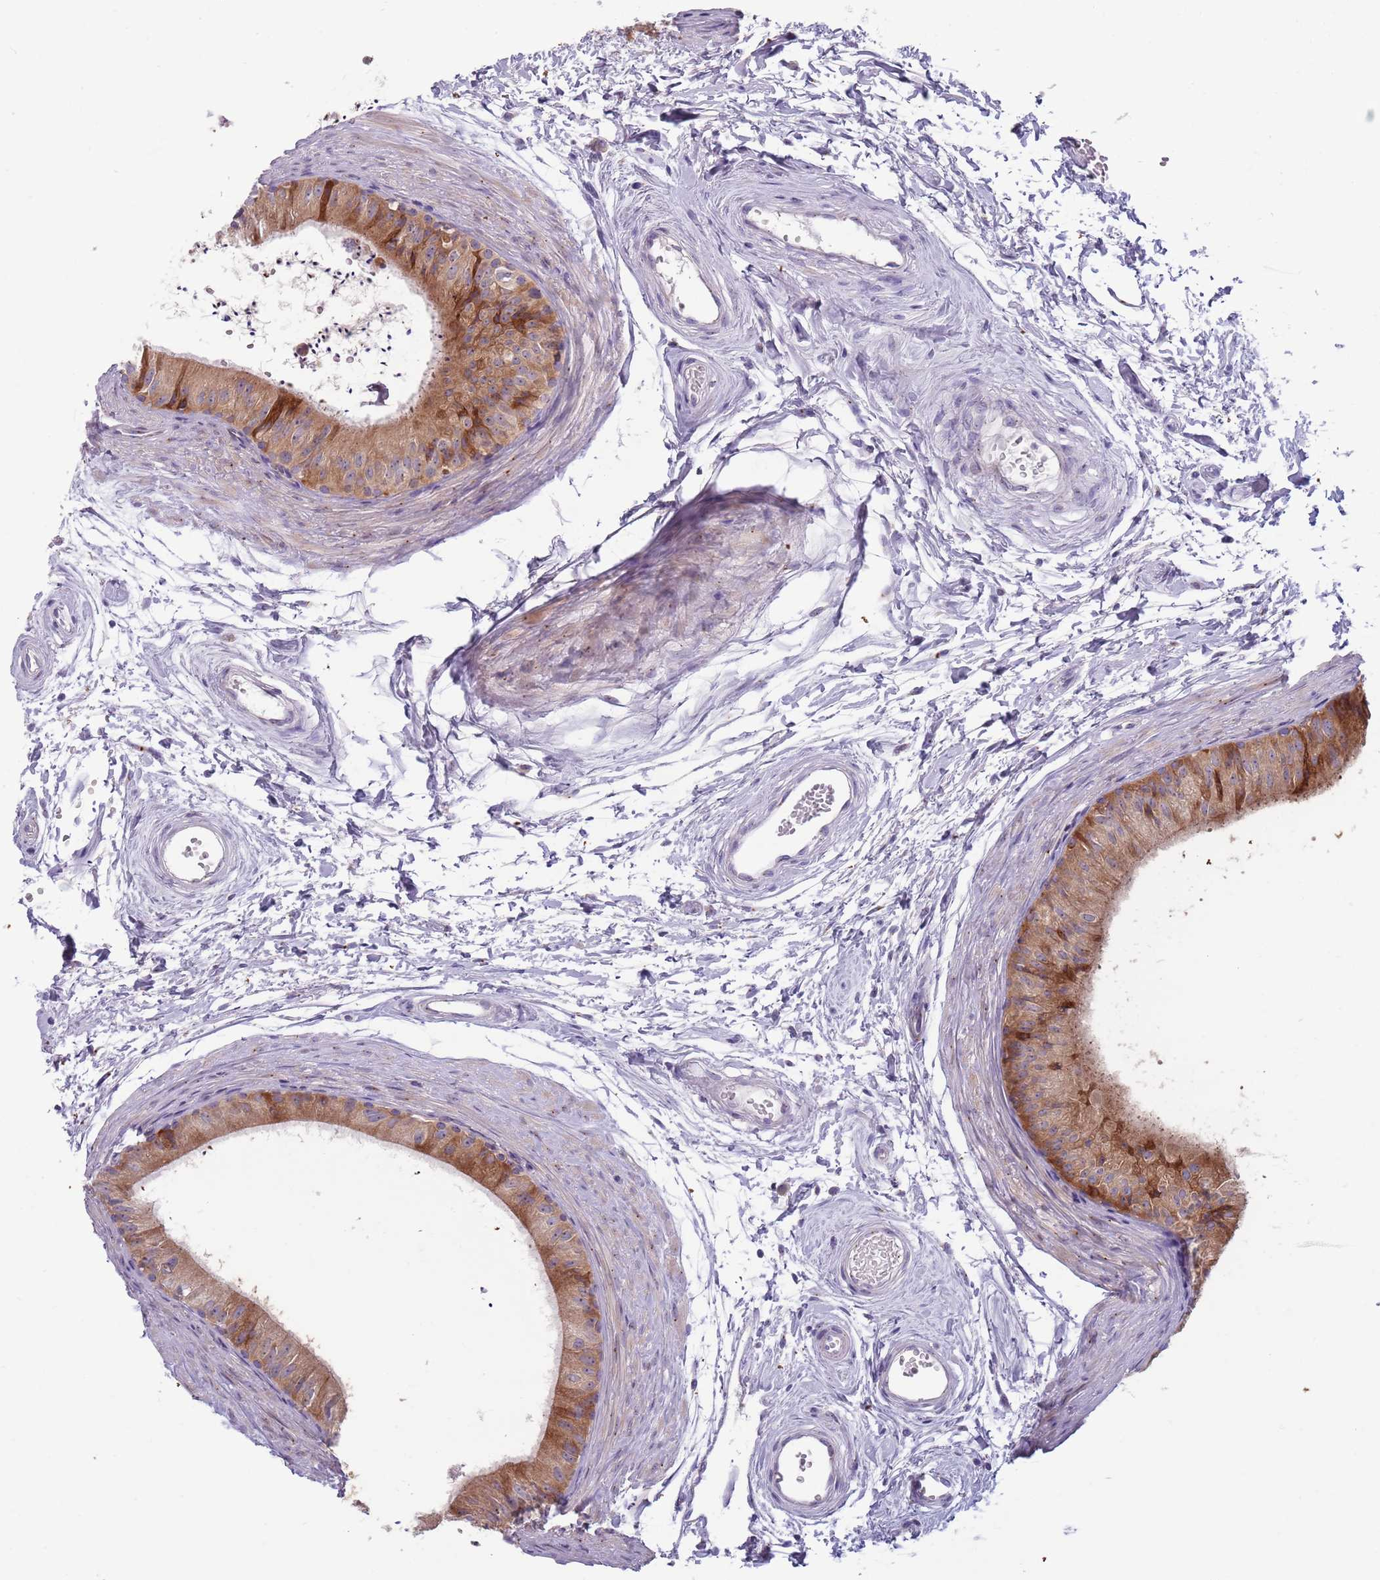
{"staining": {"intensity": "moderate", "quantity": "25%-75%", "location": "cytoplasmic/membranous"}, "tissue": "epididymis", "cell_type": "Glandular cells", "image_type": "normal", "snomed": [{"axis": "morphology", "description": "Normal tissue, NOS"}, {"axis": "topography", "description": "Epididymis"}], "caption": "Protein analysis of unremarkable epididymis exhibits moderate cytoplasmic/membranous expression in about 25%-75% of glandular cells. The staining was performed using DAB (3,3'-diaminobenzidine) to visualize the protein expression in brown, while the nuclei were stained in blue with hematoxylin (Magnification: 20x).", "gene": "LTB", "patient": {"sex": "male", "age": 56}}